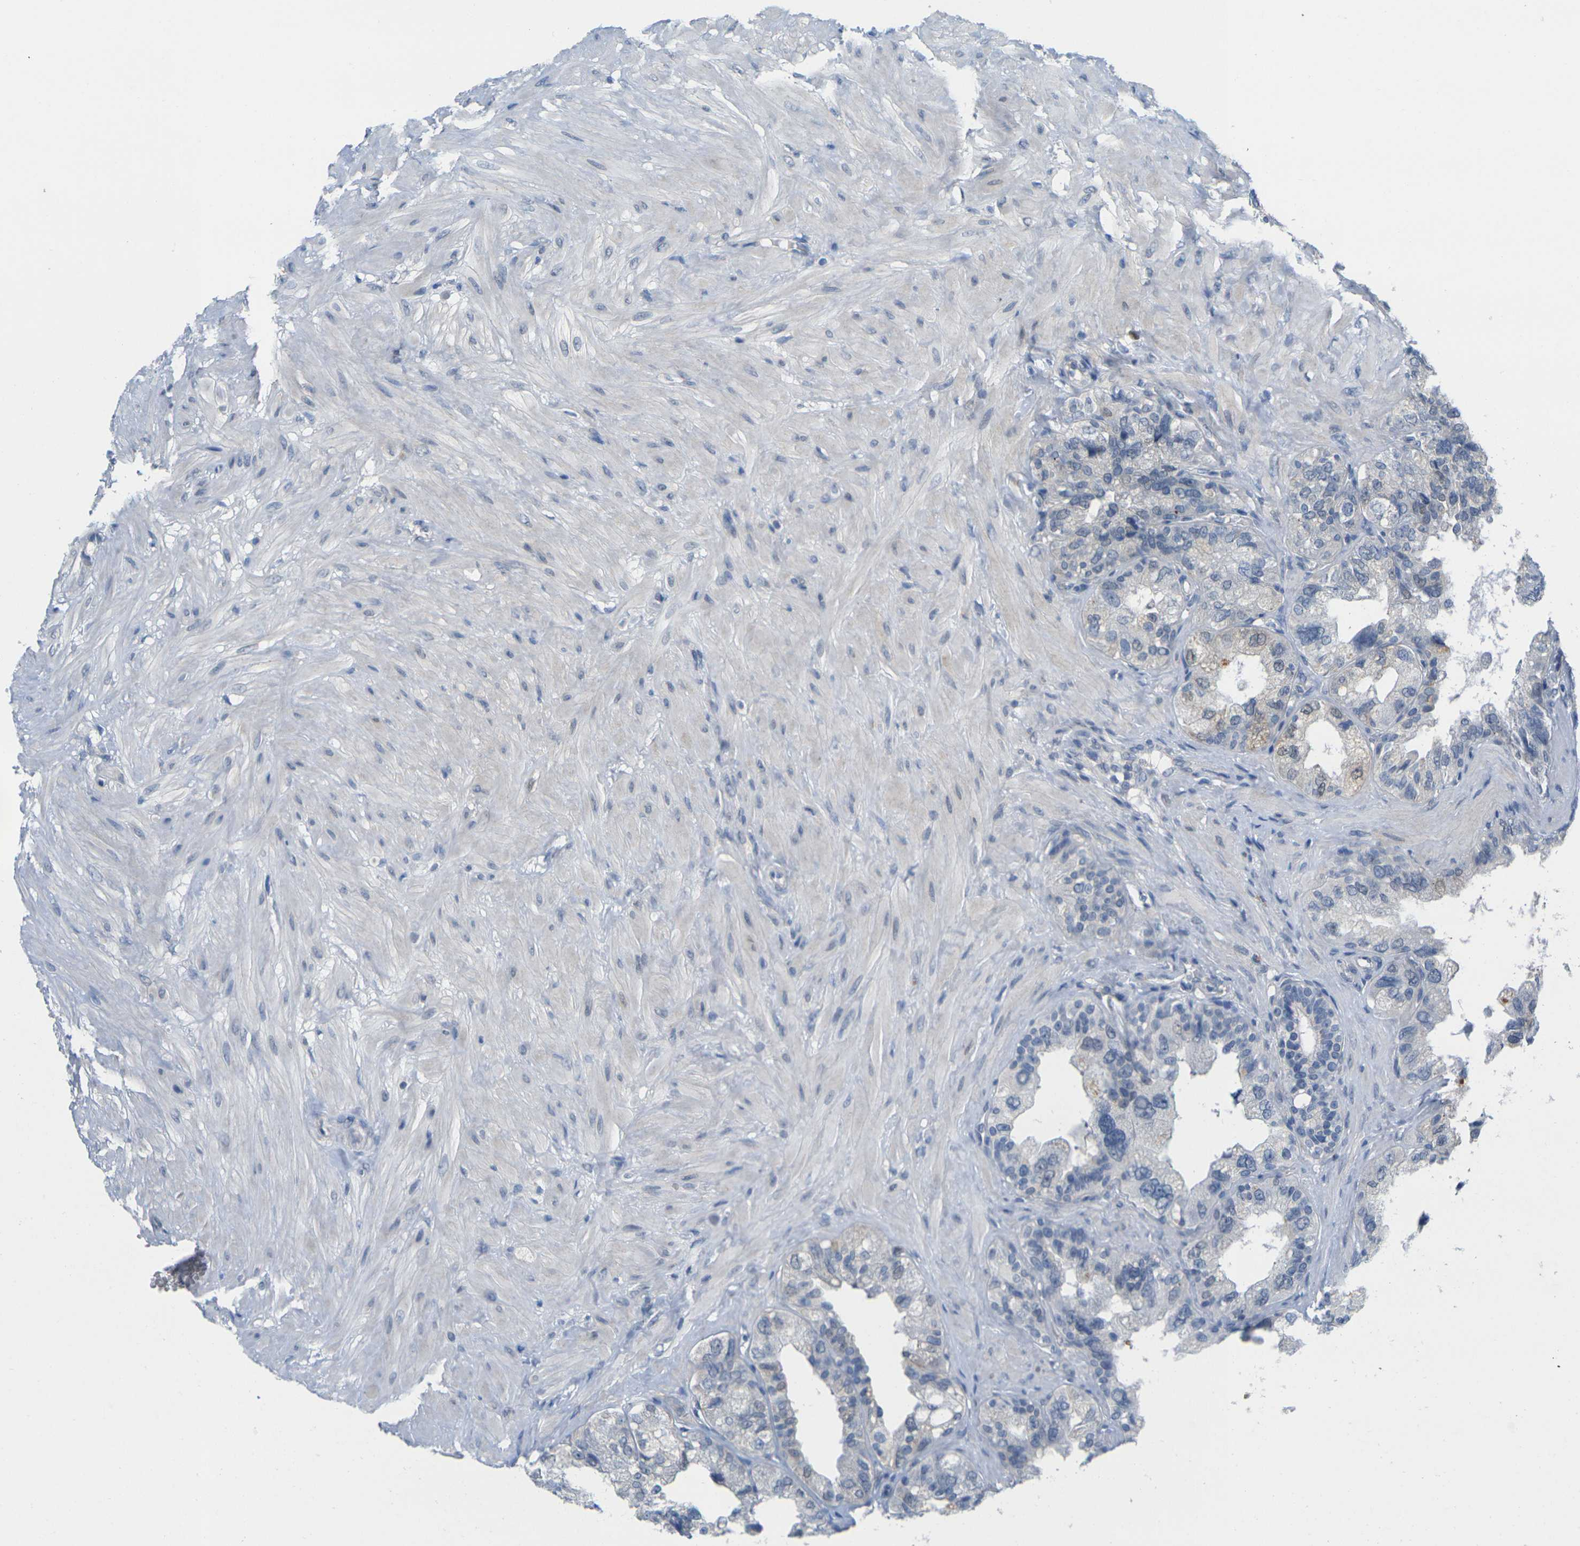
{"staining": {"intensity": "negative", "quantity": "none", "location": "none"}, "tissue": "seminal vesicle", "cell_type": "Glandular cells", "image_type": "normal", "snomed": [{"axis": "morphology", "description": "Normal tissue, NOS"}, {"axis": "topography", "description": "Seminal veicle"}], "caption": "IHC image of normal seminal vesicle: human seminal vesicle stained with DAB (3,3'-diaminobenzidine) displays no significant protein positivity in glandular cells.", "gene": "CDK2", "patient": {"sex": "male", "age": 68}}